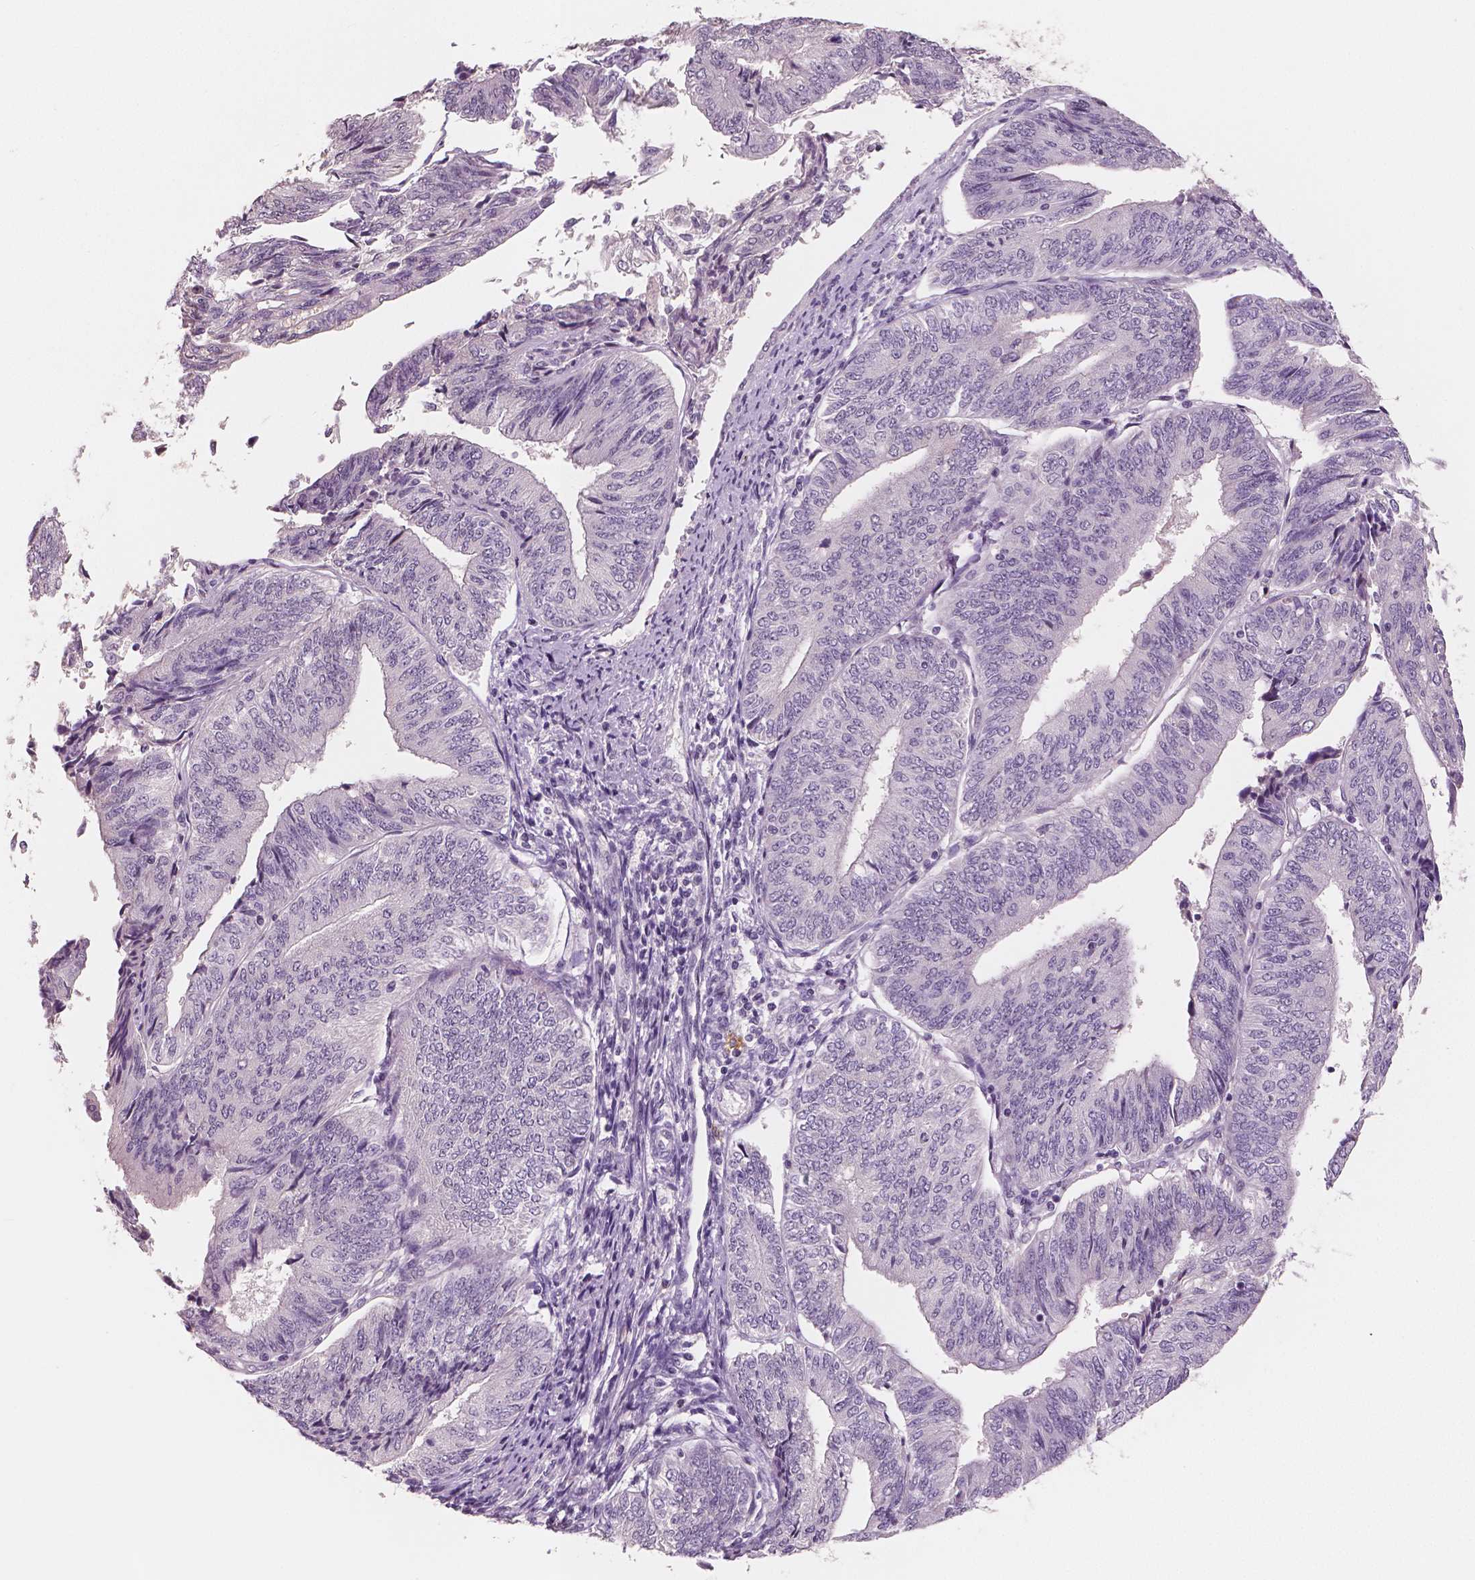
{"staining": {"intensity": "negative", "quantity": "none", "location": "none"}, "tissue": "endometrial cancer", "cell_type": "Tumor cells", "image_type": "cancer", "snomed": [{"axis": "morphology", "description": "Adenocarcinoma, NOS"}, {"axis": "topography", "description": "Endometrium"}], "caption": "Tumor cells show no significant protein staining in endometrial cancer (adenocarcinoma).", "gene": "KIT", "patient": {"sex": "female", "age": 58}}